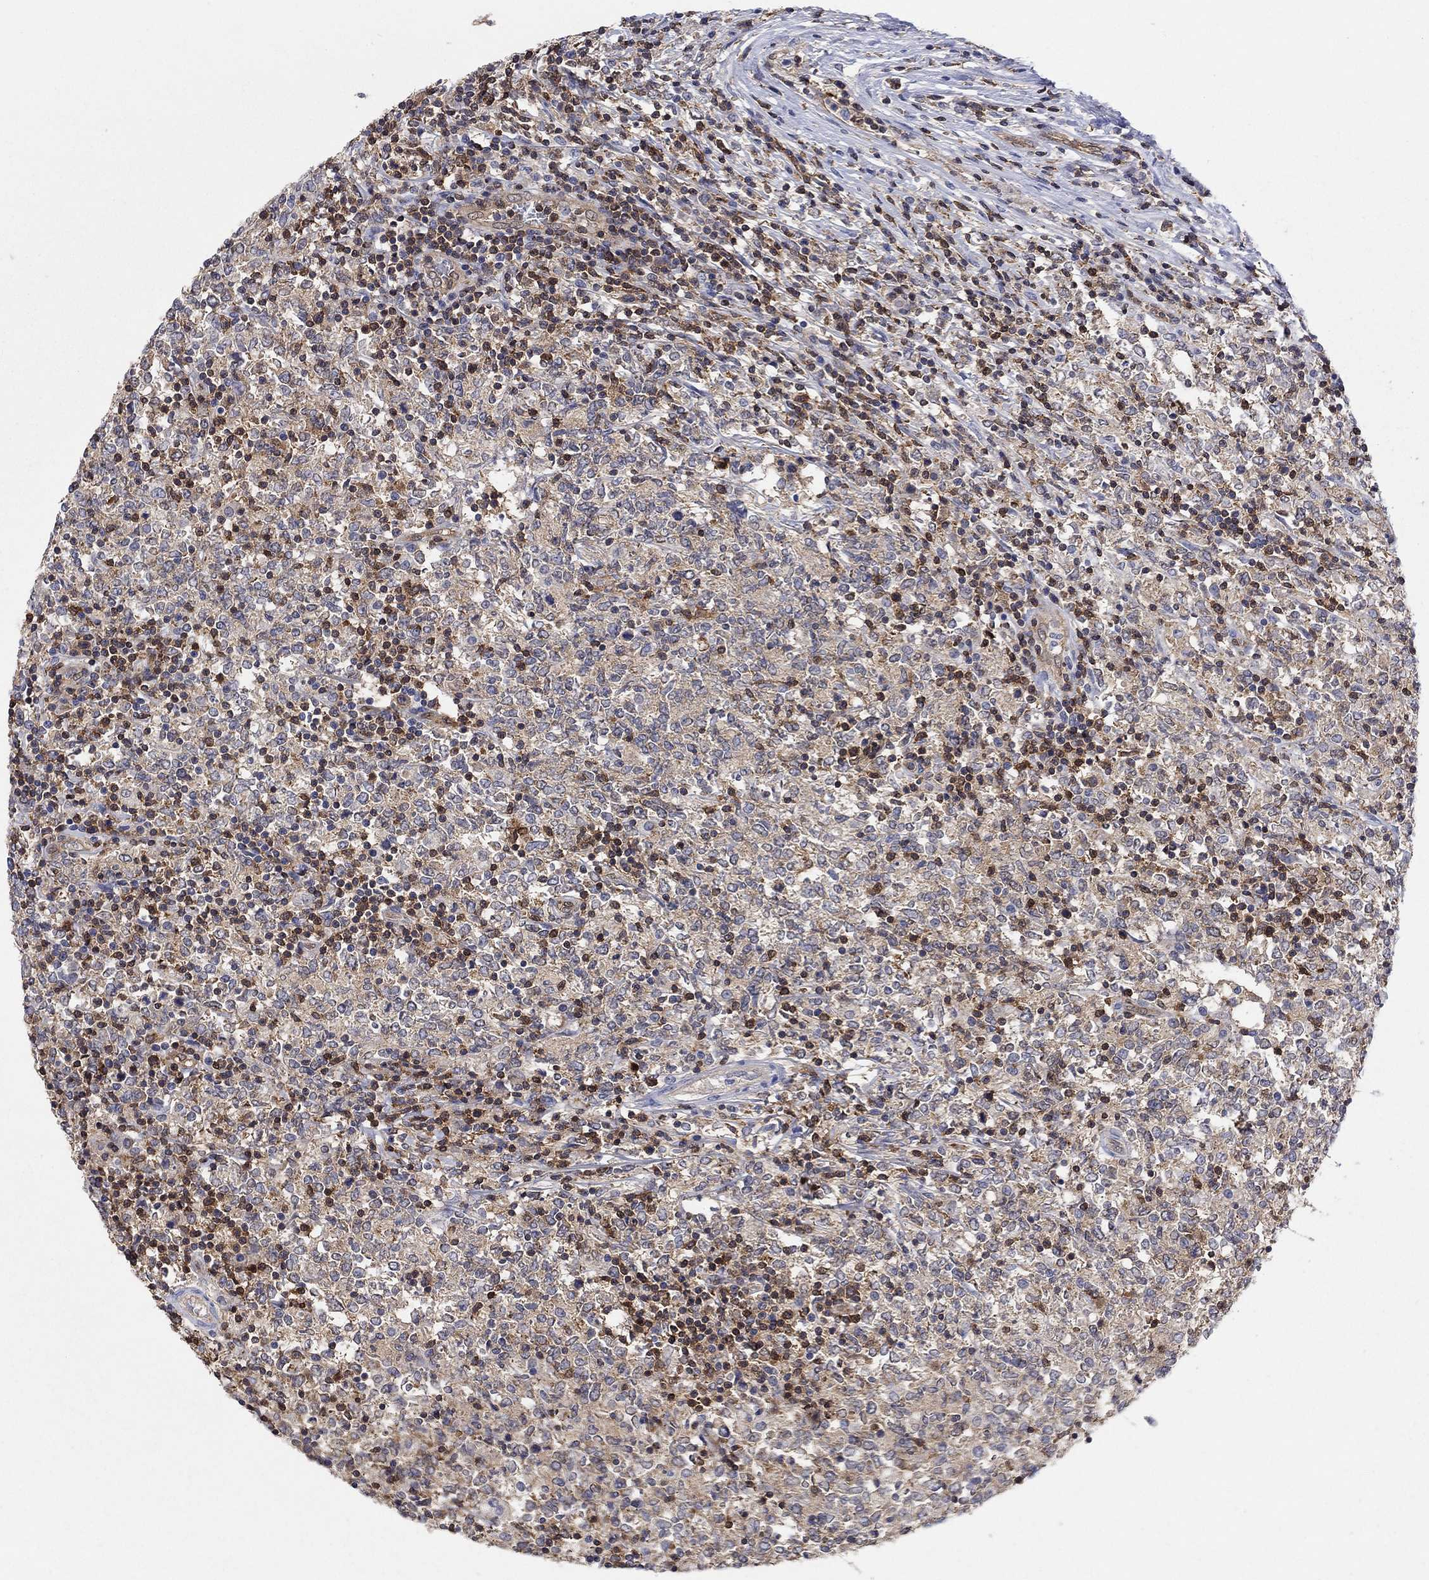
{"staining": {"intensity": "weak", "quantity": ">75%", "location": "cytoplasmic/membranous"}, "tissue": "lymphoma", "cell_type": "Tumor cells", "image_type": "cancer", "snomed": [{"axis": "morphology", "description": "Malignant lymphoma, non-Hodgkin's type, High grade"}, {"axis": "topography", "description": "Lymph node"}], "caption": "Protein staining demonstrates weak cytoplasmic/membranous staining in approximately >75% of tumor cells in high-grade malignant lymphoma, non-Hodgkin's type. The protein of interest is shown in brown color, while the nuclei are stained blue.", "gene": "AGFG2", "patient": {"sex": "female", "age": 84}}